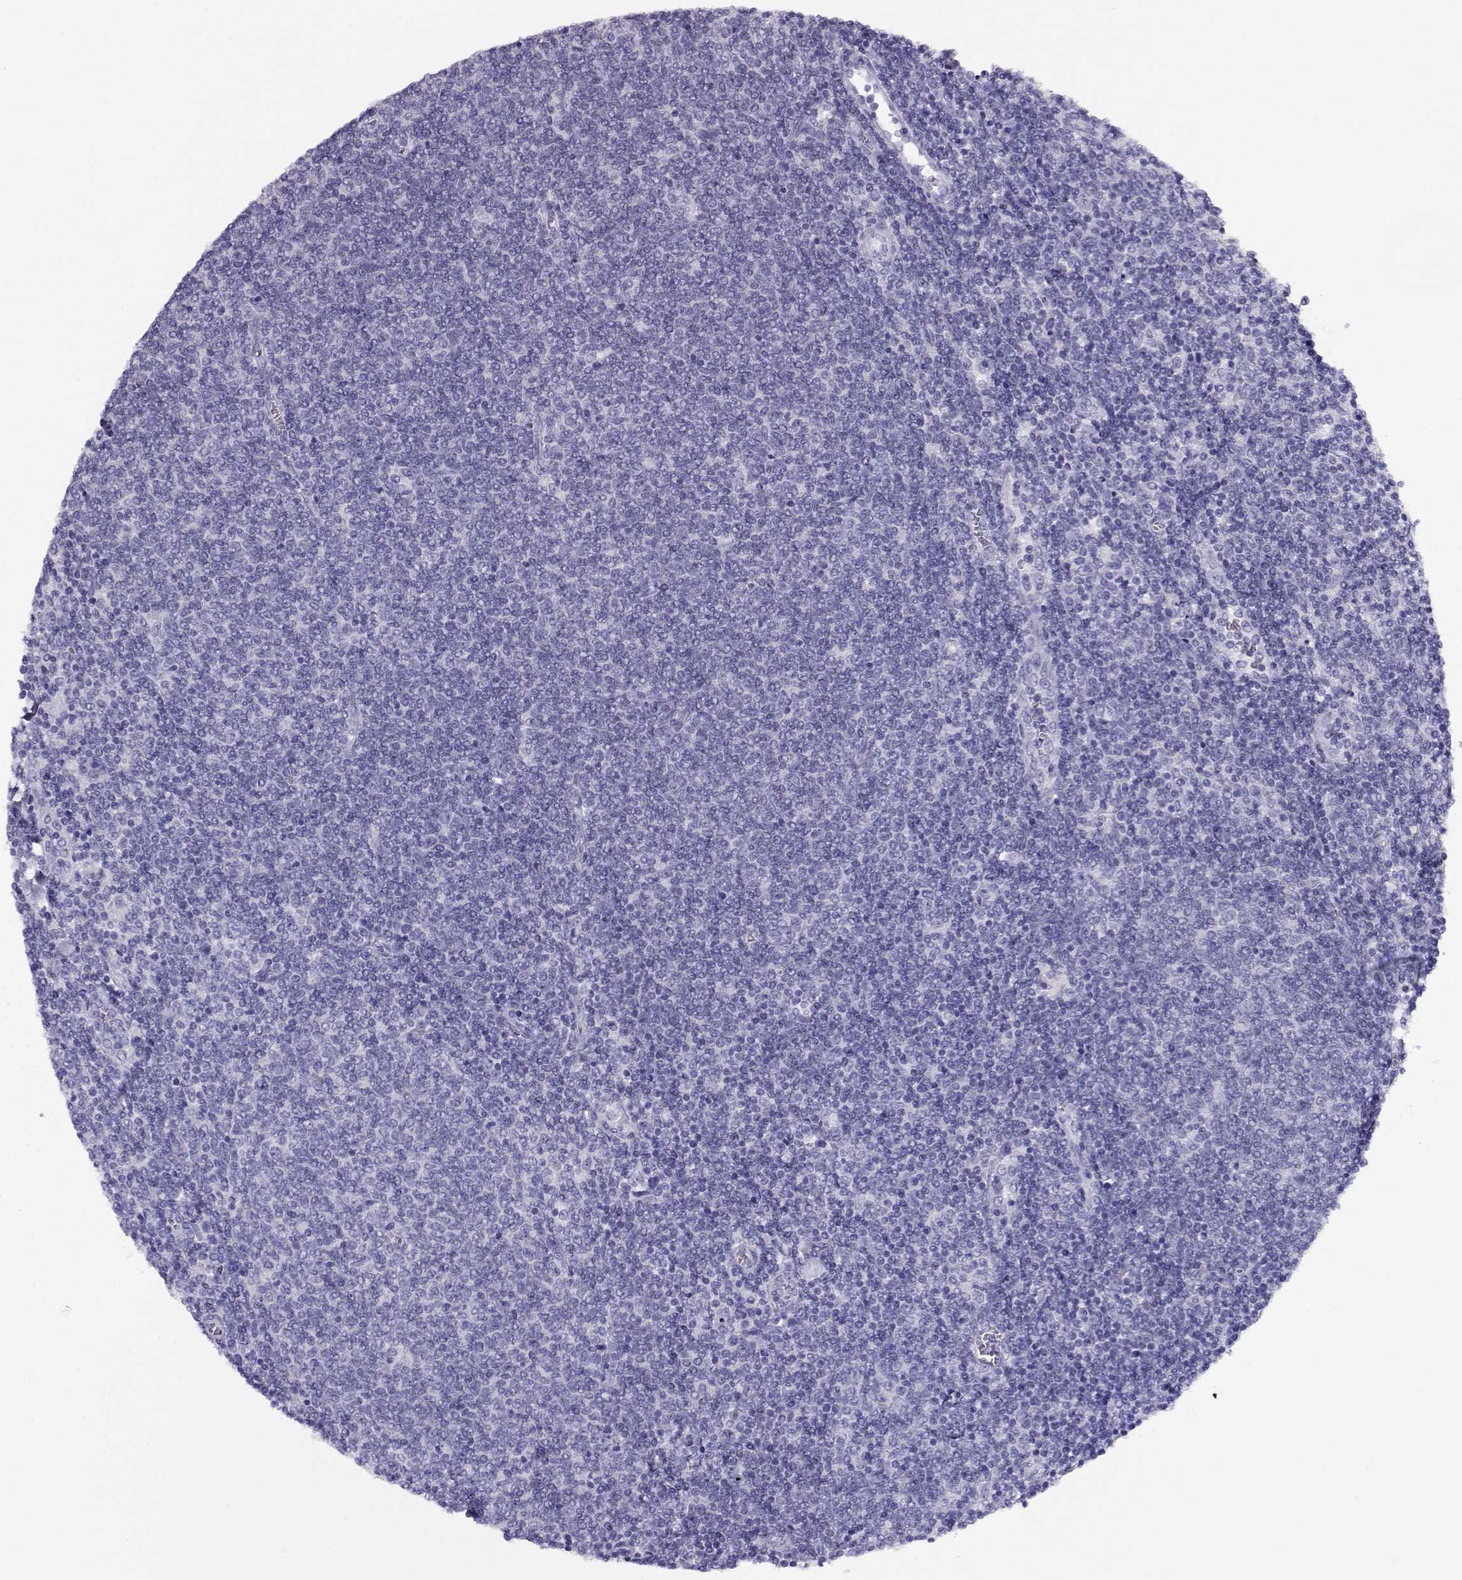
{"staining": {"intensity": "negative", "quantity": "none", "location": "none"}, "tissue": "lymphoma", "cell_type": "Tumor cells", "image_type": "cancer", "snomed": [{"axis": "morphology", "description": "Malignant lymphoma, non-Hodgkin's type, Low grade"}, {"axis": "topography", "description": "Lymph node"}], "caption": "A histopathology image of human low-grade malignant lymphoma, non-Hodgkin's type is negative for staining in tumor cells.", "gene": "CRX", "patient": {"sex": "male", "age": 52}}